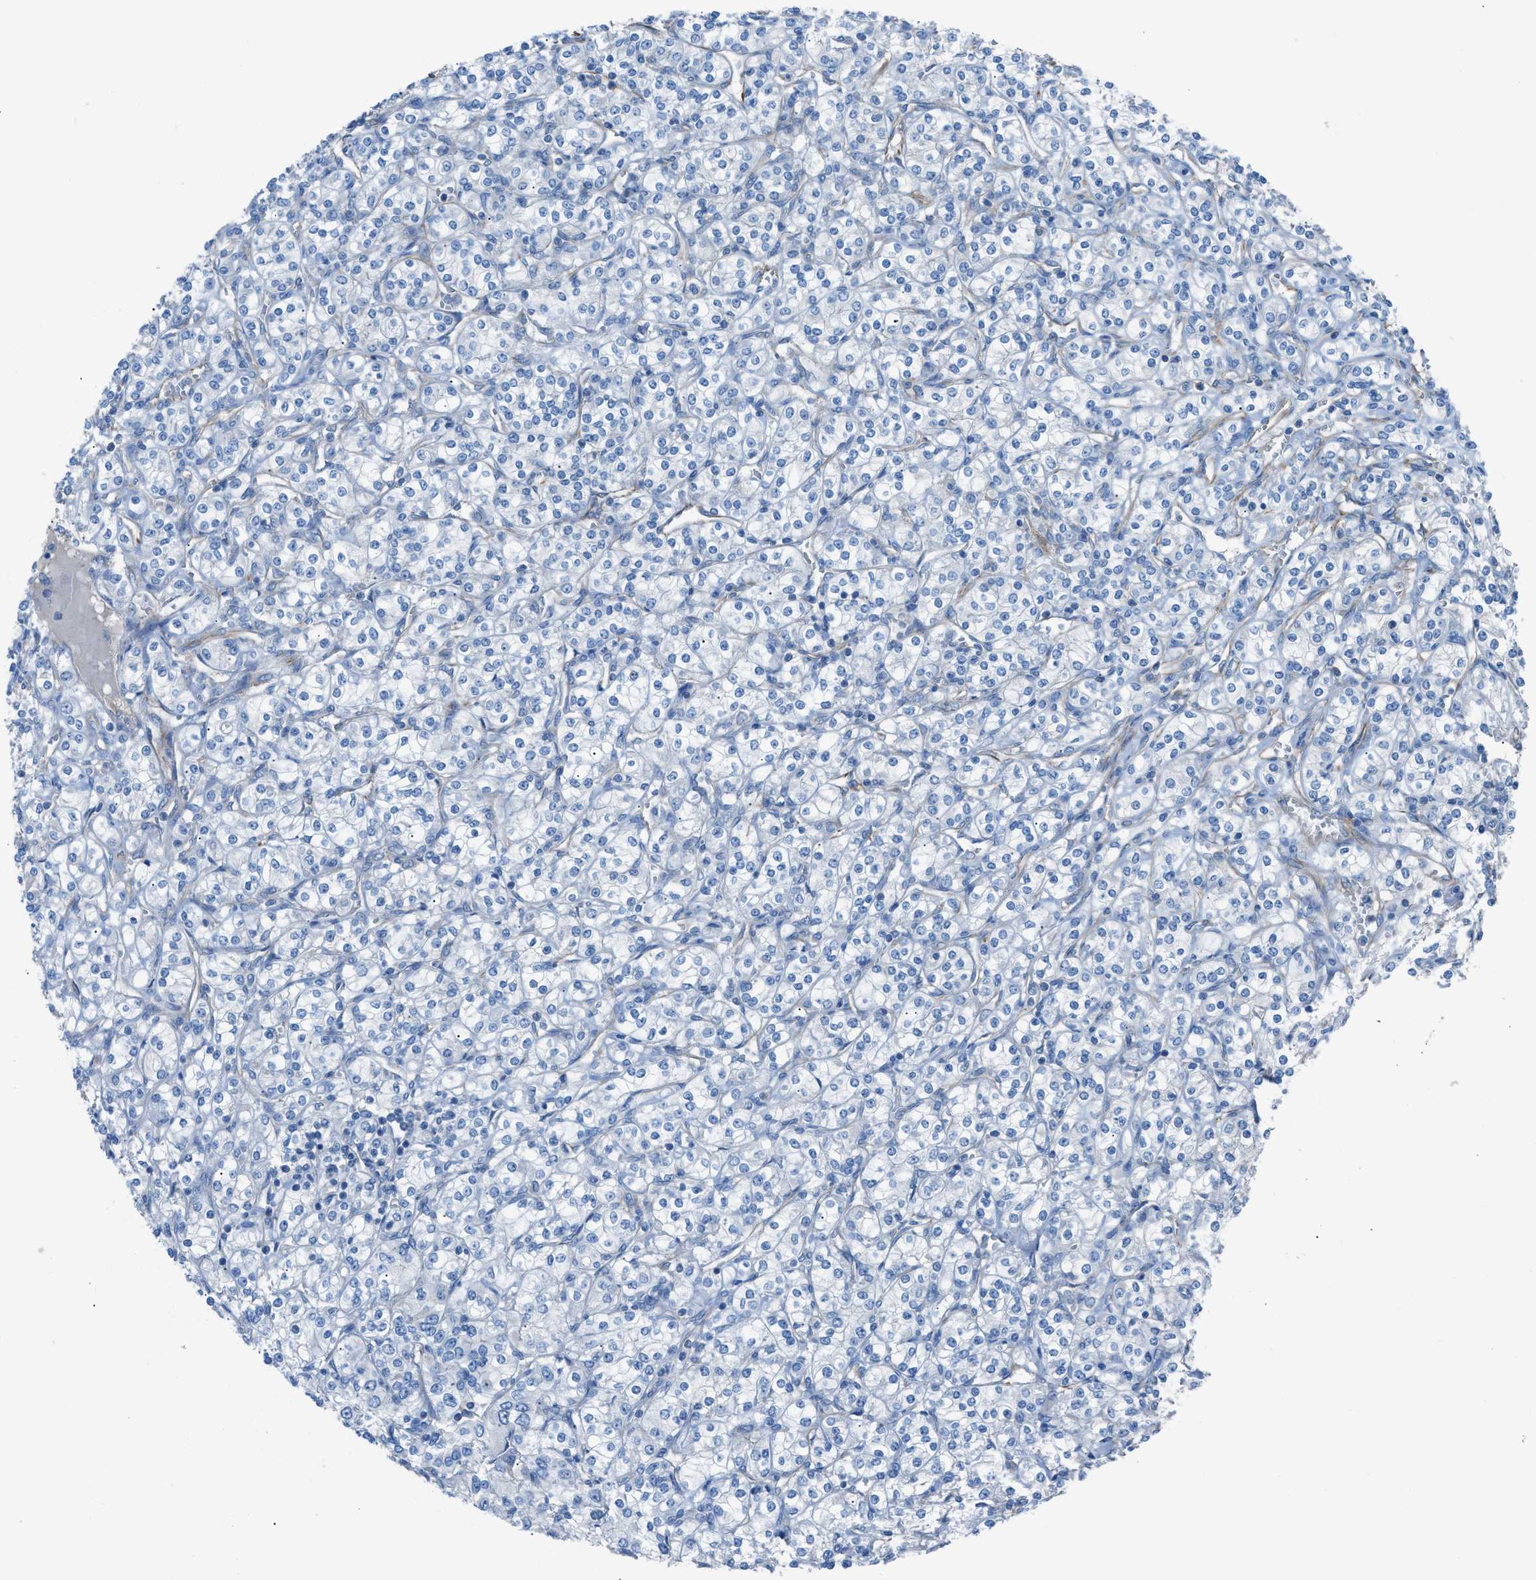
{"staining": {"intensity": "negative", "quantity": "none", "location": "none"}, "tissue": "renal cancer", "cell_type": "Tumor cells", "image_type": "cancer", "snomed": [{"axis": "morphology", "description": "Adenocarcinoma, NOS"}, {"axis": "topography", "description": "Kidney"}], "caption": "This is an immunohistochemistry (IHC) histopathology image of renal cancer (adenocarcinoma). There is no expression in tumor cells.", "gene": "CABP7", "patient": {"sex": "male", "age": 77}}